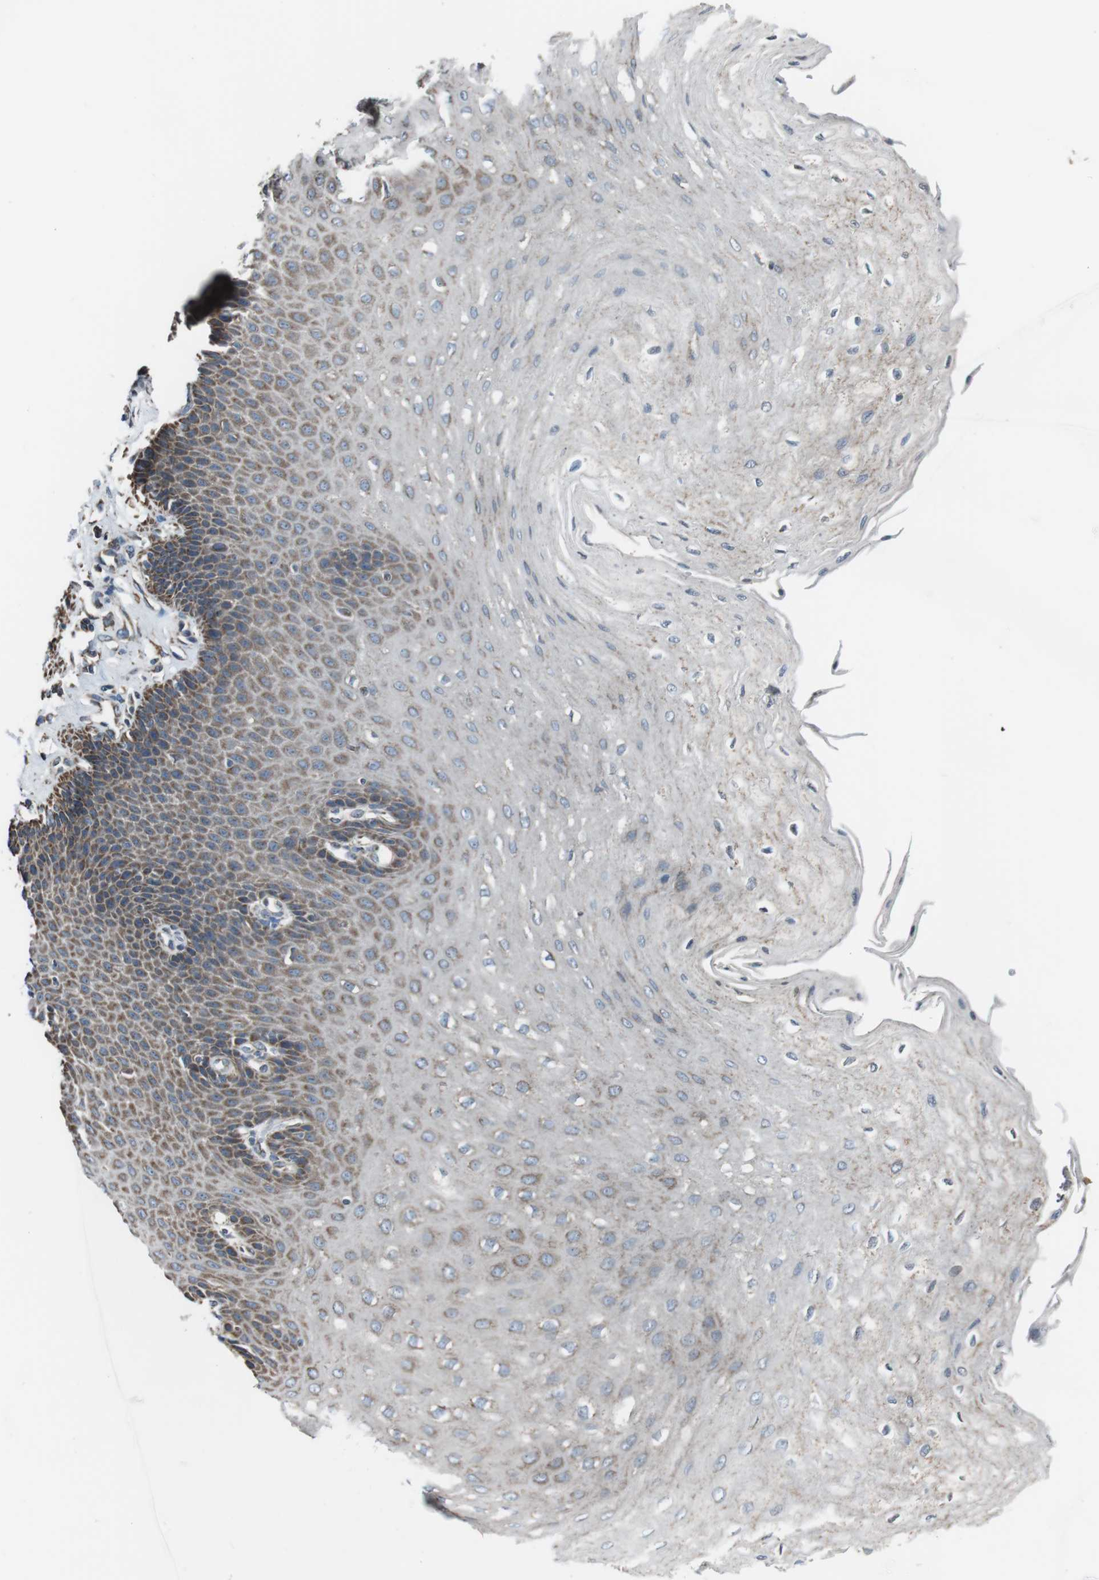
{"staining": {"intensity": "moderate", "quantity": "25%-75%", "location": "cytoplasmic/membranous"}, "tissue": "esophagus", "cell_type": "Squamous epithelial cells", "image_type": "normal", "snomed": [{"axis": "morphology", "description": "Normal tissue, NOS"}, {"axis": "topography", "description": "Esophagus"}], "caption": "Esophagus stained for a protein displays moderate cytoplasmic/membranous positivity in squamous epithelial cells. (DAB IHC with brightfield microscopy, high magnification).", "gene": "CISD2", "patient": {"sex": "female", "age": 72}}